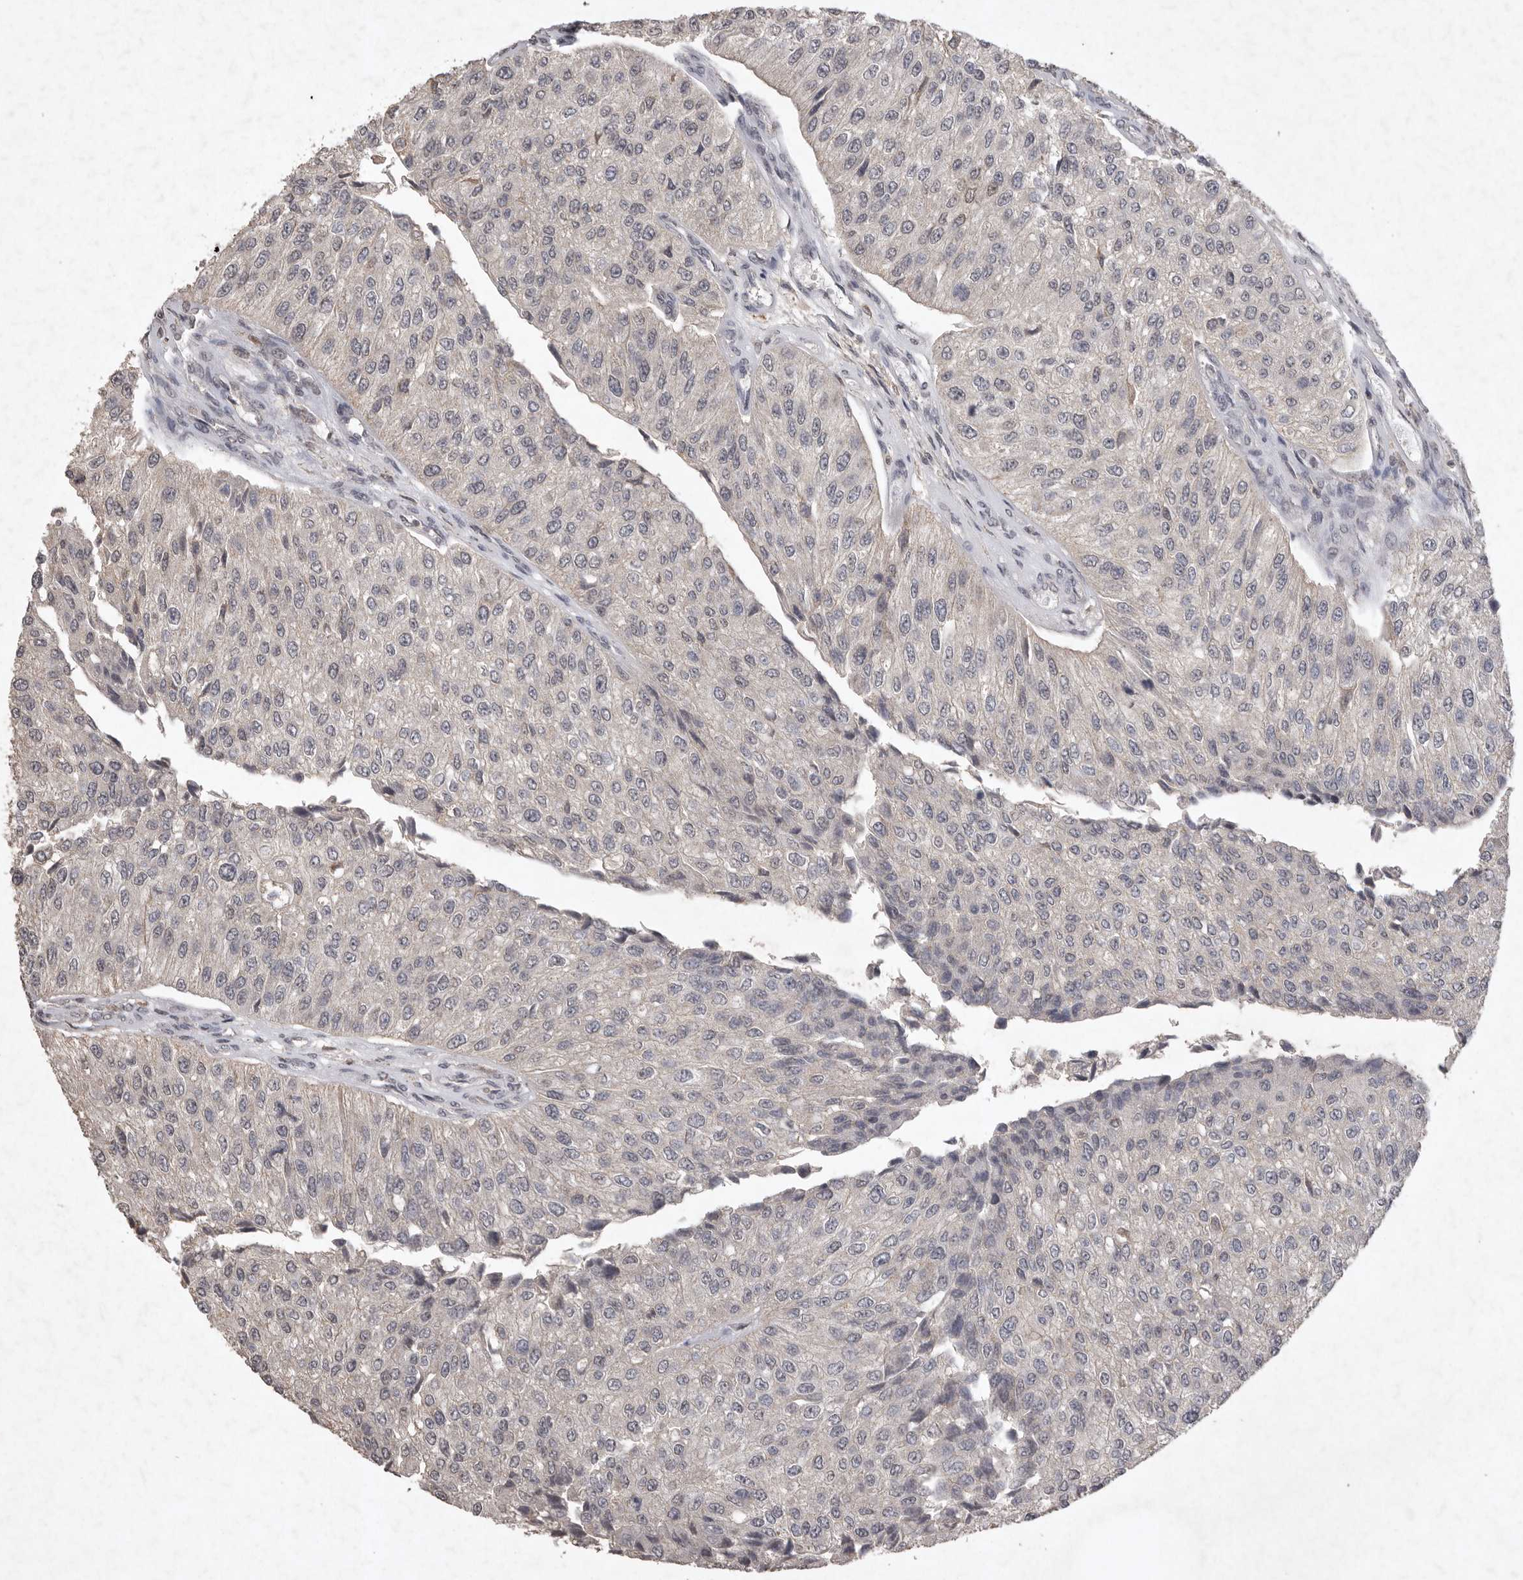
{"staining": {"intensity": "negative", "quantity": "none", "location": "none"}, "tissue": "urothelial cancer", "cell_type": "Tumor cells", "image_type": "cancer", "snomed": [{"axis": "morphology", "description": "Urothelial carcinoma, High grade"}, {"axis": "topography", "description": "Kidney"}, {"axis": "topography", "description": "Urinary bladder"}], "caption": "DAB (3,3'-diaminobenzidine) immunohistochemical staining of human urothelial carcinoma (high-grade) shows no significant staining in tumor cells.", "gene": "APLNR", "patient": {"sex": "male", "age": 77}}